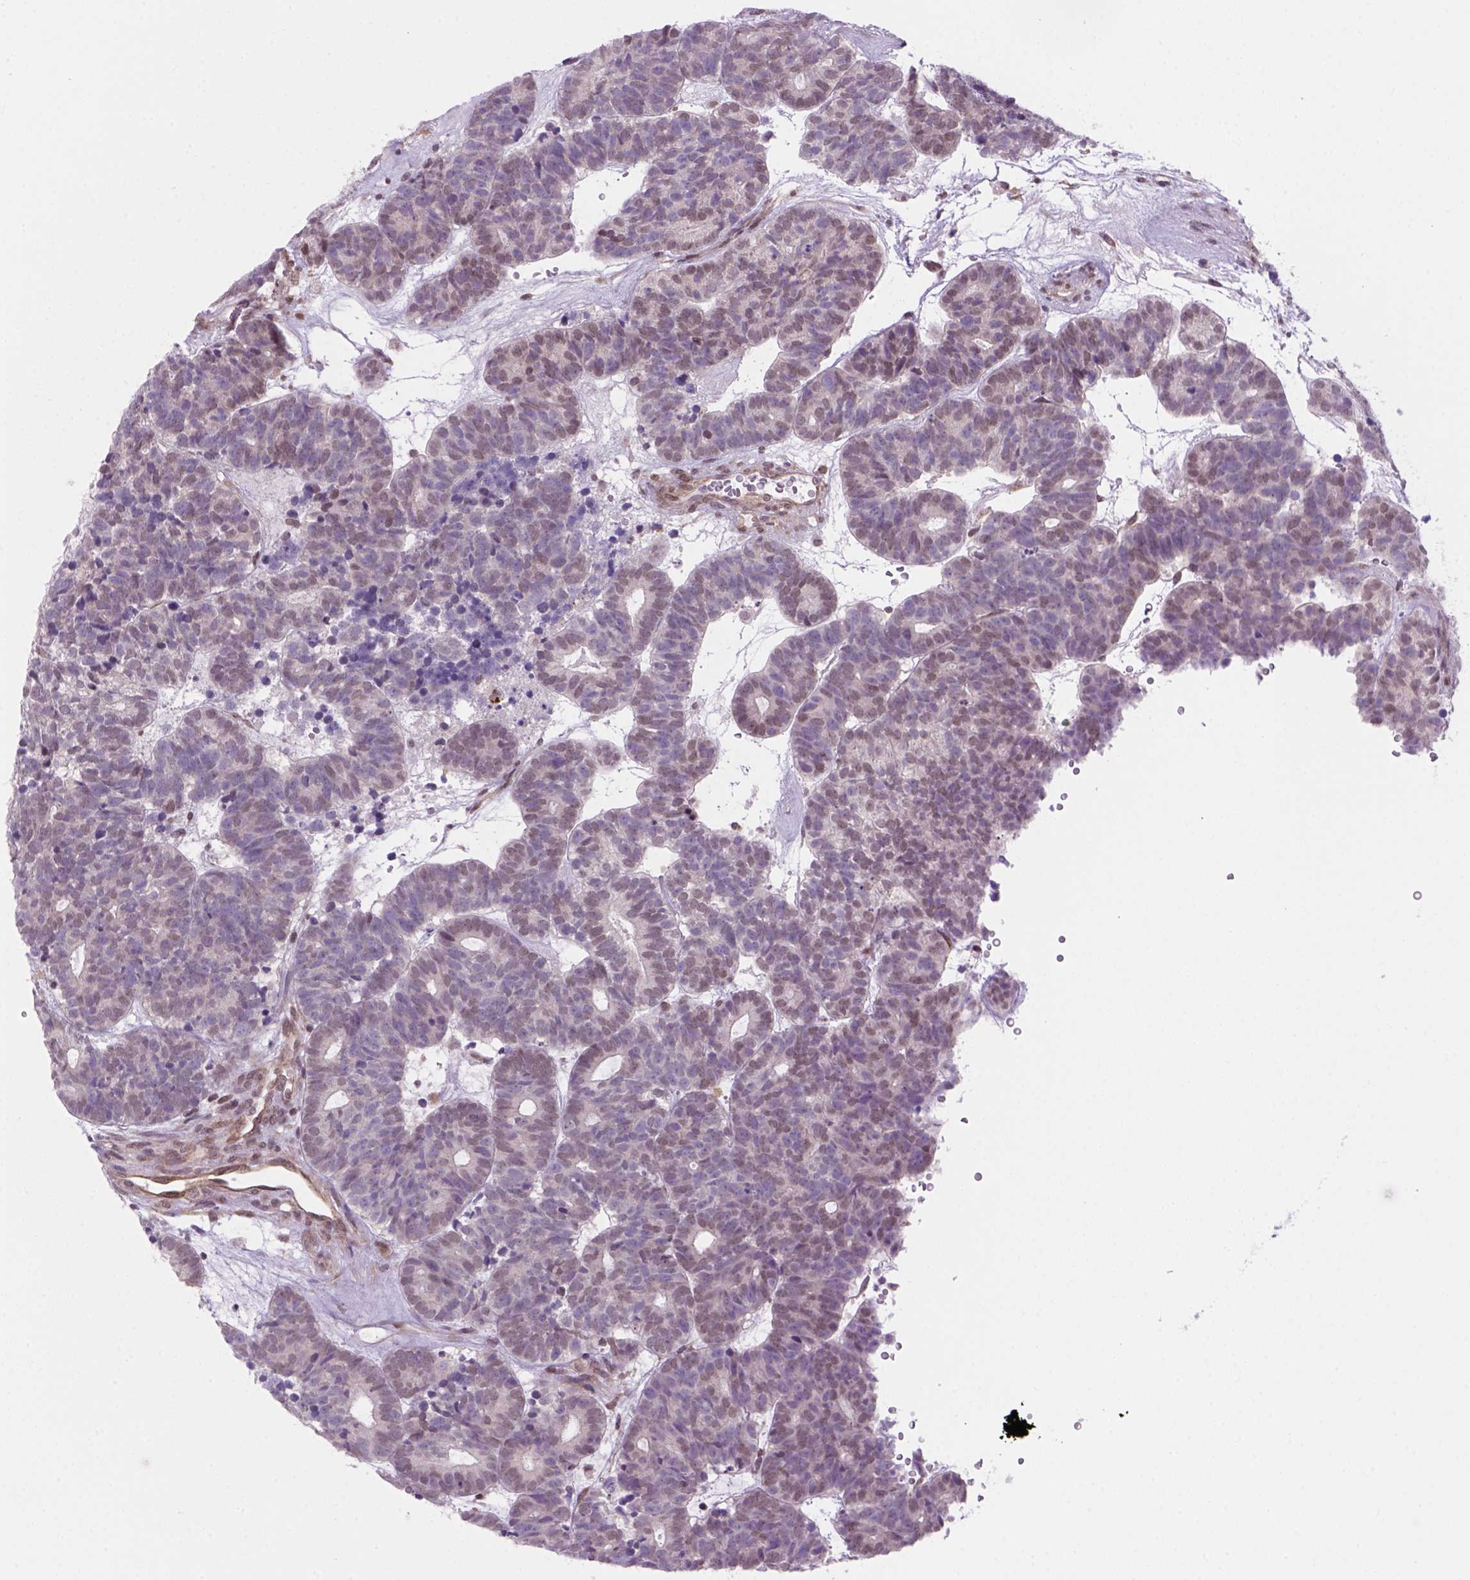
{"staining": {"intensity": "weak", "quantity": "<25%", "location": "nuclear"}, "tissue": "head and neck cancer", "cell_type": "Tumor cells", "image_type": "cancer", "snomed": [{"axis": "morphology", "description": "Adenocarcinoma, NOS"}, {"axis": "topography", "description": "Head-Neck"}], "caption": "Tumor cells are negative for brown protein staining in head and neck cancer.", "gene": "MGMT", "patient": {"sex": "female", "age": 81}}